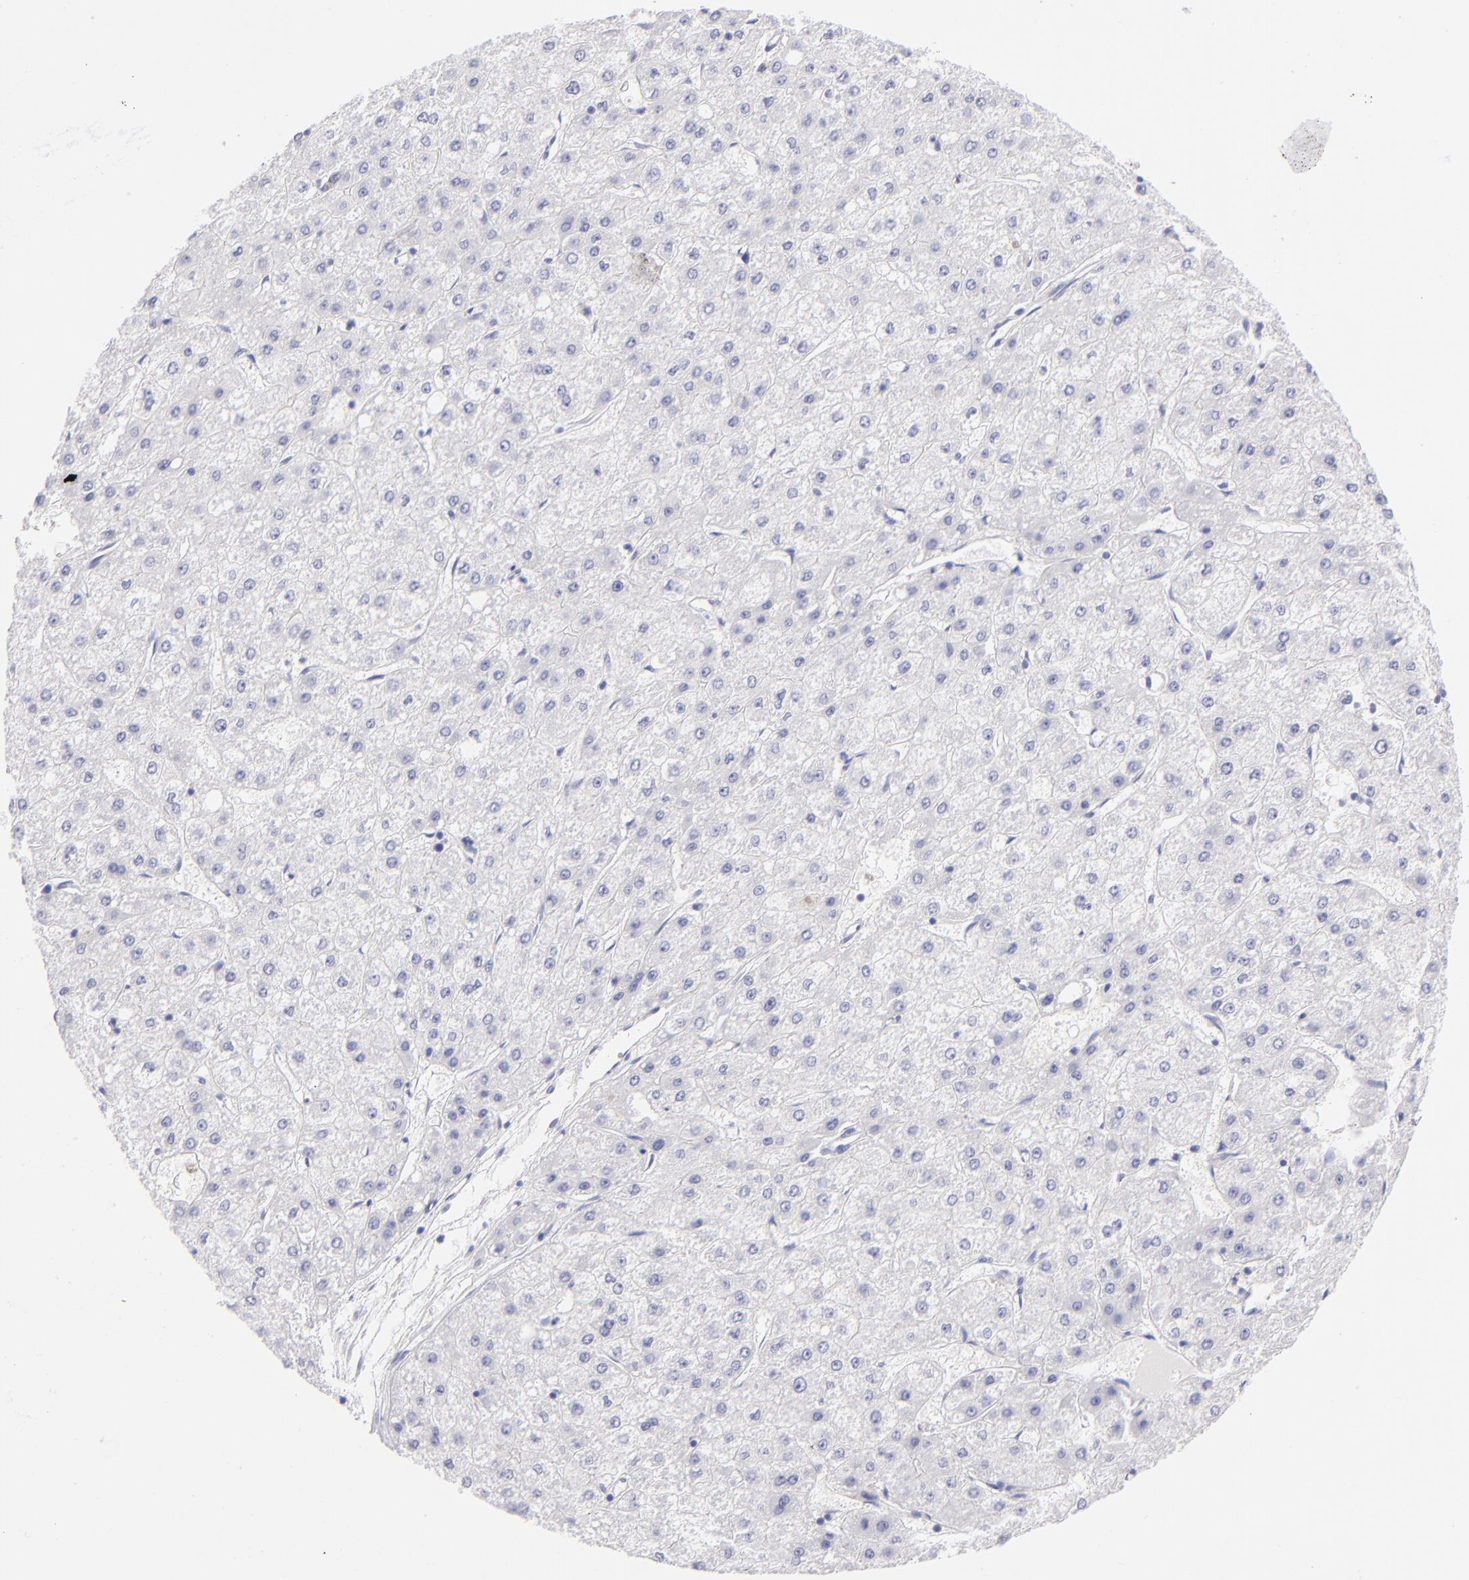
{"staining": {"intensity": "negative", "quantity": "none", "location": "none"}, "tissue": "liver cancer", "cell_type": "Tumor cells", "image_type": "cancer", "snomed": [{"axis": "morphology", "description": "Carcinoma, Hepatocellular, NOS"}, {"axis": "topography", "description": "Liver"}], "caption": "A histopathology image of liver cancer stained for a protein exhibits no brown staining in tumor cells.", "gene": "PRPH", "patient": {"sex": "female", "age": 52}}